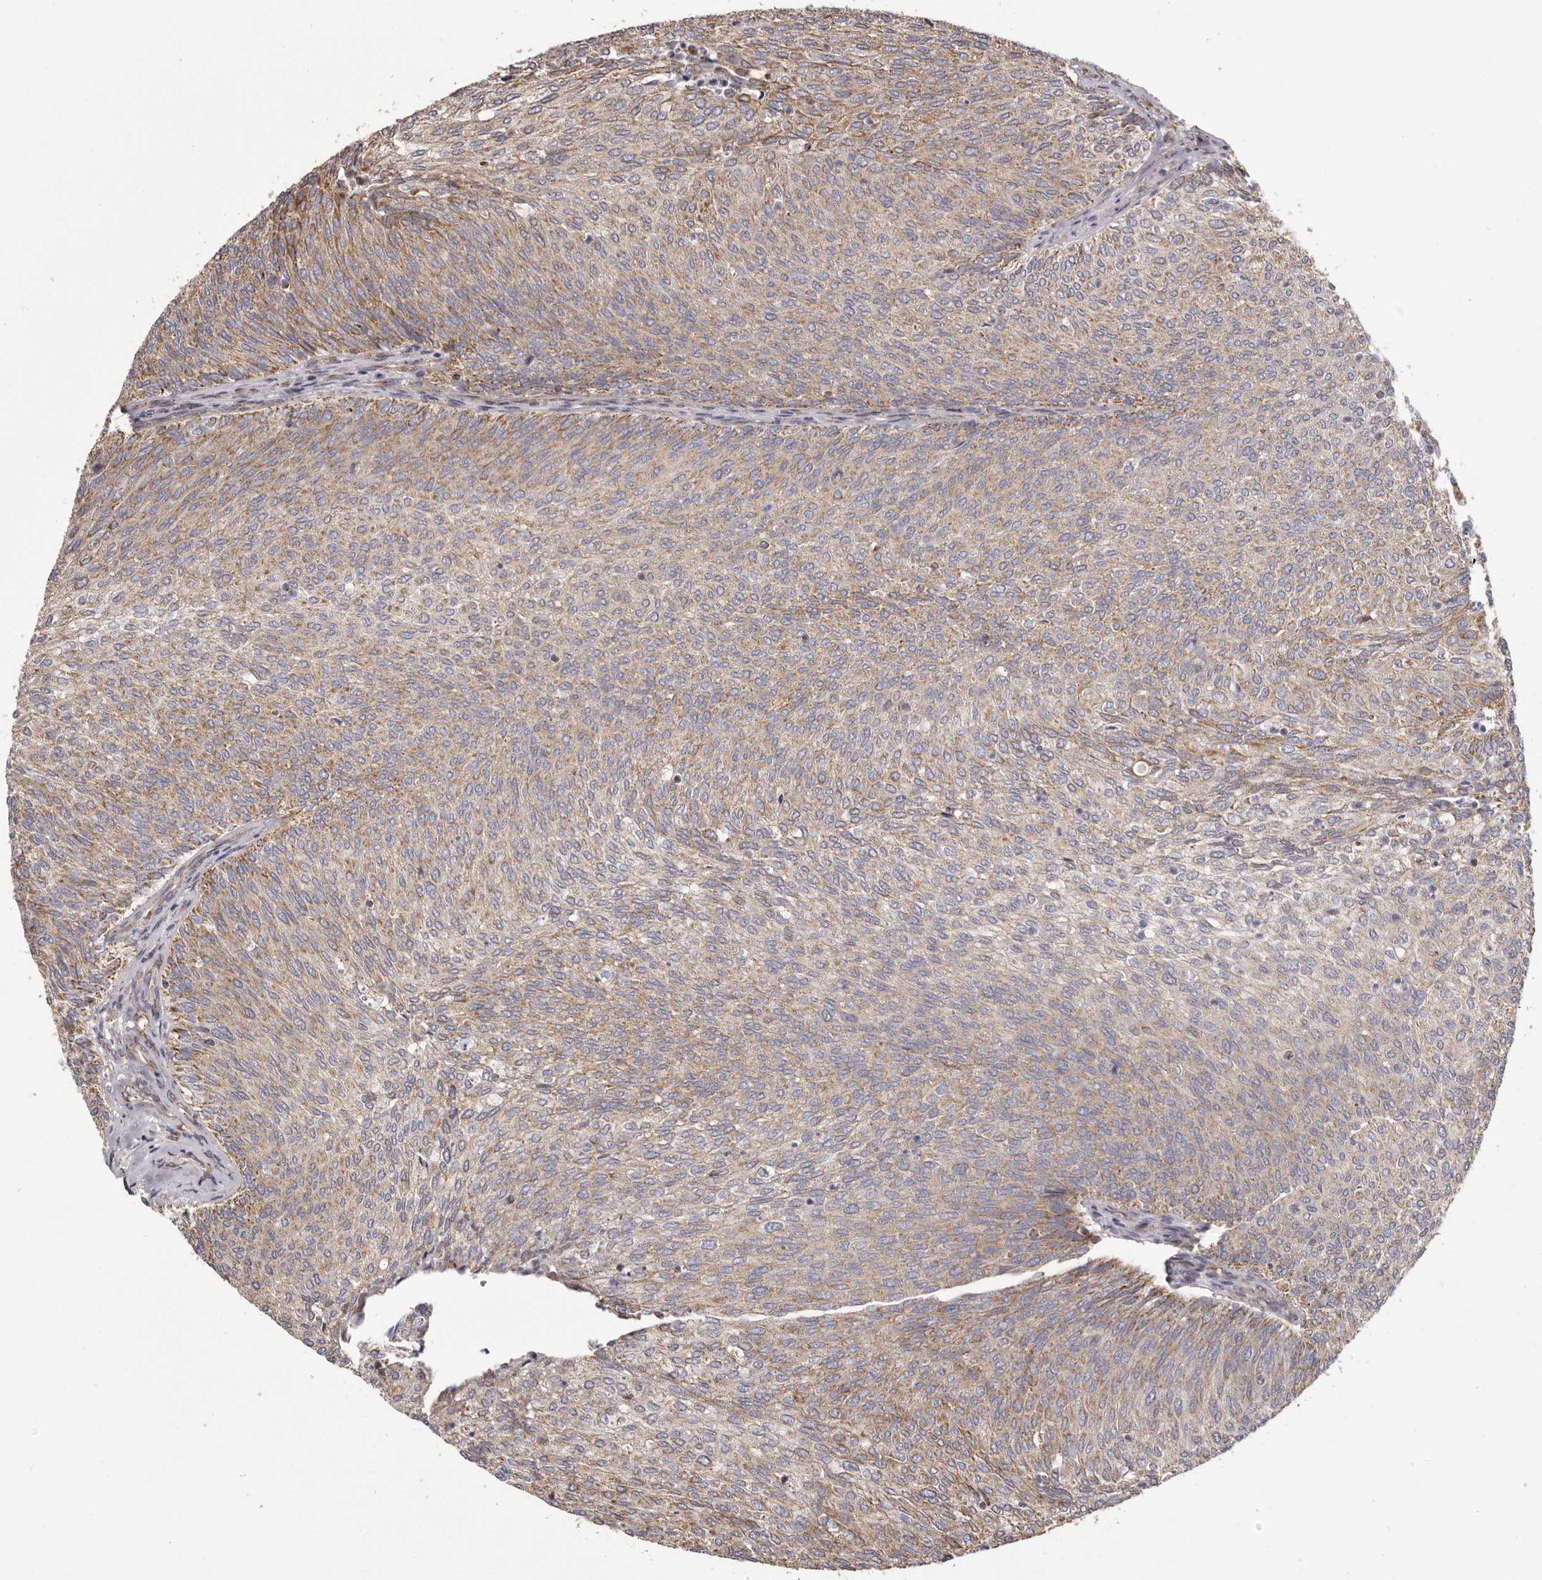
{"staining": {"intensity": "moderate", "quantity": ">75%", "location": "cytoplasmic/membranous"}, "tissue": "urothelial cancer", "cell_type": "Tumor cells", "image_type": "cancer", "snomed": [{"axis": "morphology", "description": "Urothelial carcinoma, Low grade"}, {"axis": "topography", "description": "Urinary bladder"}], "caption": "An immunohistochemistry (IHC) histopathology image of neoplastic tissue is shown. Protein staining in brown shows moderate cytoplasmic/membranous positivity in low-grade urothelial carcinoma within tumor cells.", "gene": "CHRM2", "patient": {"sex": "female", "age": 79}}